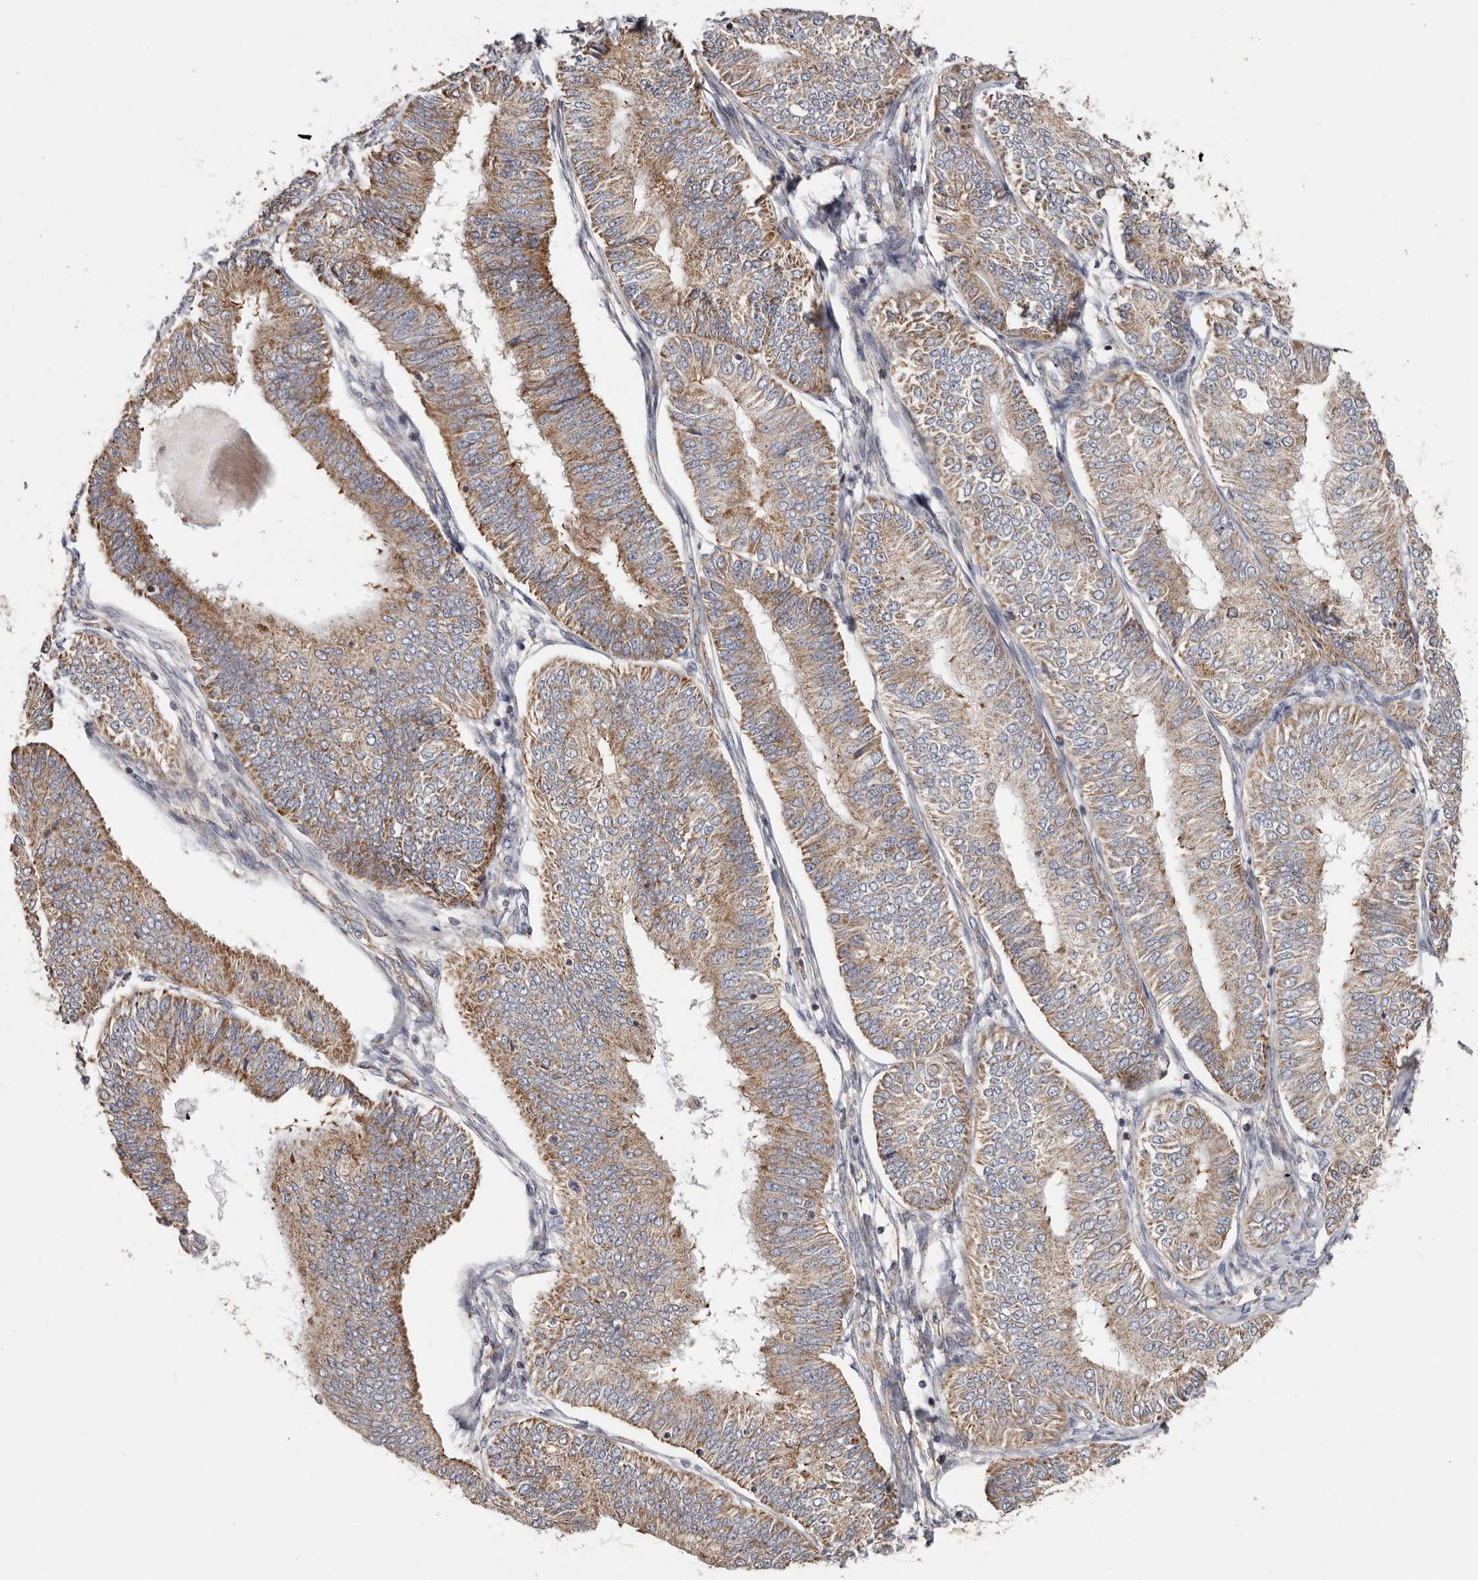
{"staining": {"intensity": "moderate", "quantity": ">75%", "location": "cytoplasmic/membranous"}, "tissue": "endometrial cancer", "cell_type": "Tumor cells", "image_type": "cancer", "snomed": [{"axis": "morphology", "description": "Adenocarcinoma, NOS"}, {"axis": "topography", "description": "Endometrium"}], "caption": "Moderate cytoplasmic/membranous staining for a protein is seen in about >75% of tumor cells of endometrial cancer (adenocarcinoma) using immunohistochemistry (IHC).", "gene": "MRPL18", "patient": {"sex": "female", "age": 58}}